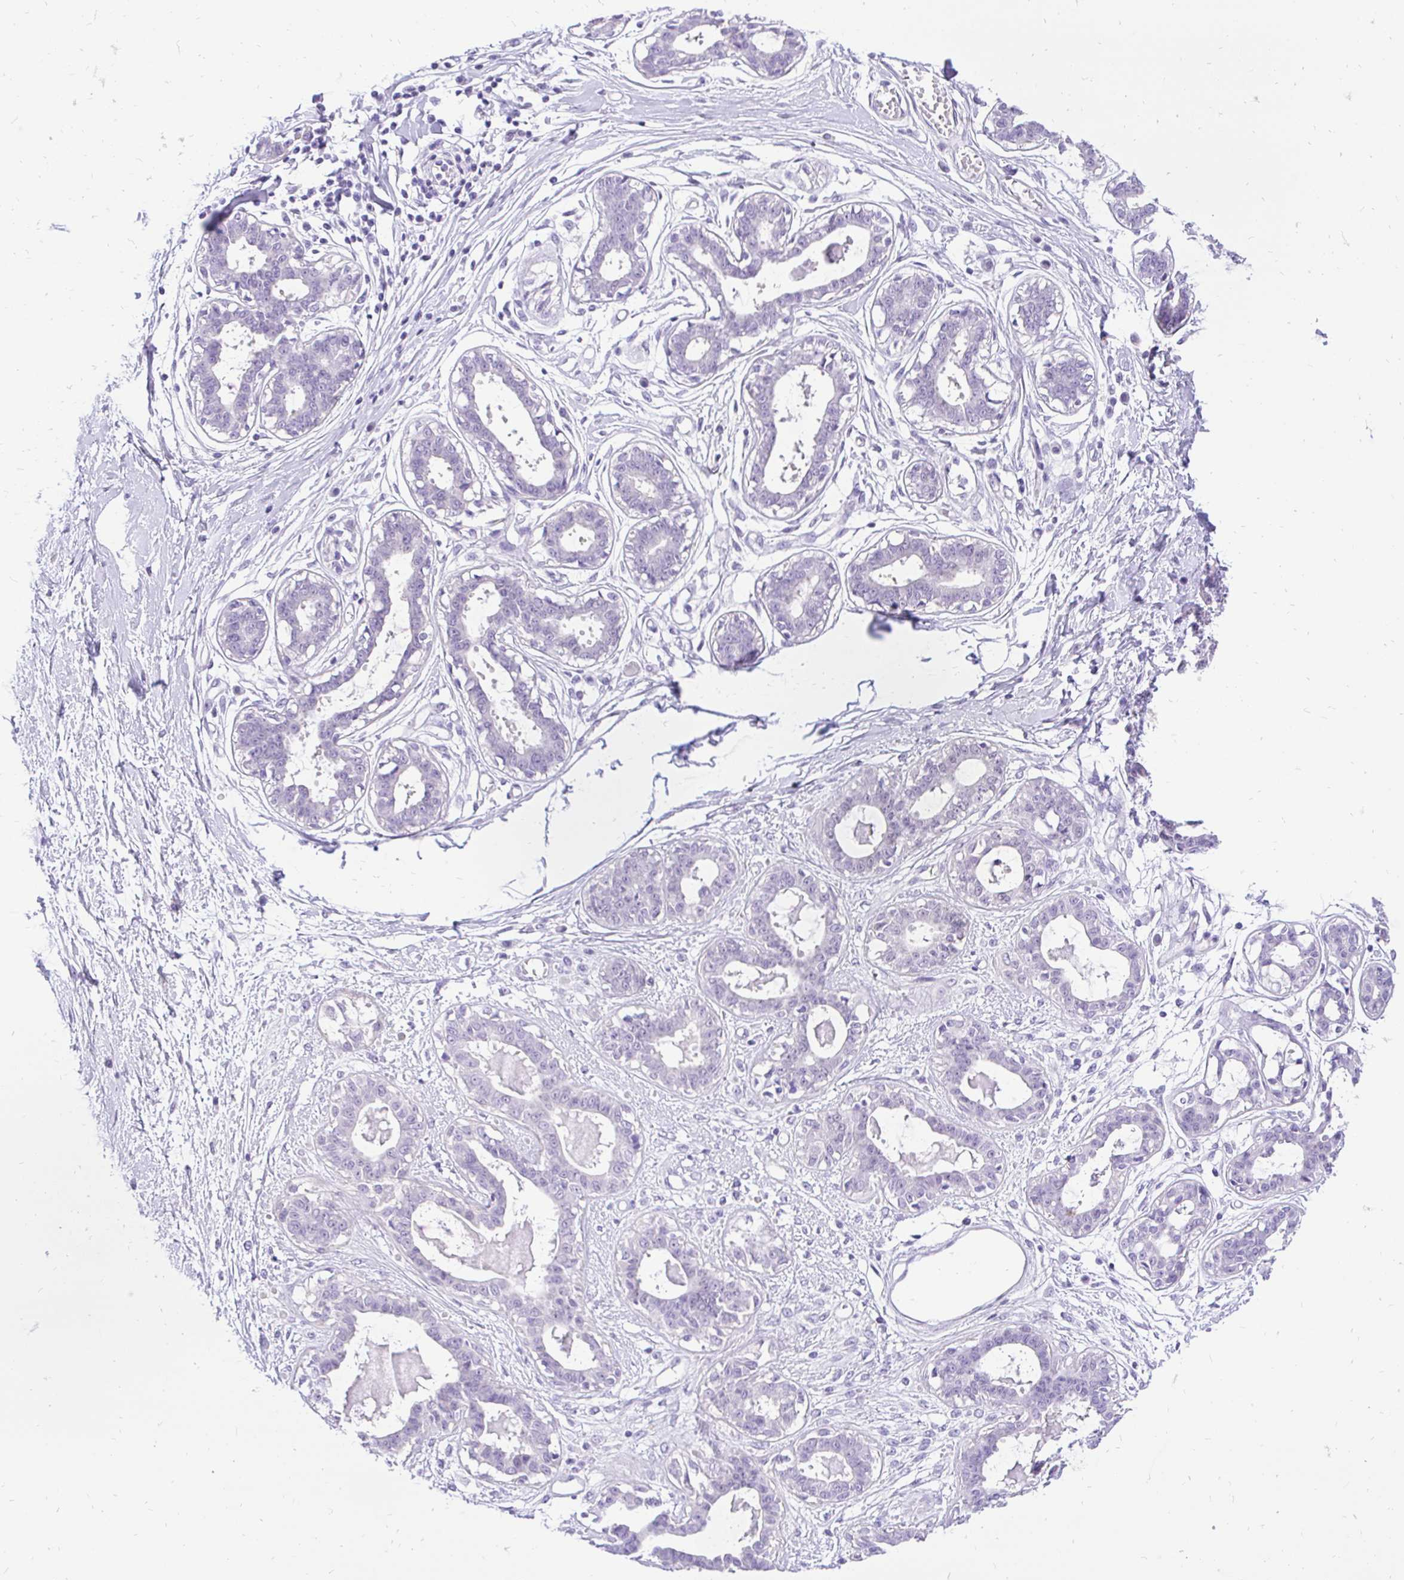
{"staining": {"intensity": "negative", "quantity": "none", "location": "none"}, "tissue": "breast", "cell_type": "Adipocytes", "image_type": "normal", "snomed": [{"axis": "morphology", "description": "Normal tissue, NOS"}, {"axis": "topography", "description": "Breast"}], "caption": "A histopathology image of breast stained for a protein shows no brown staining in adipocytes.", "gene": "FATE1", "patient": {"sex": "female", "age": 45}}